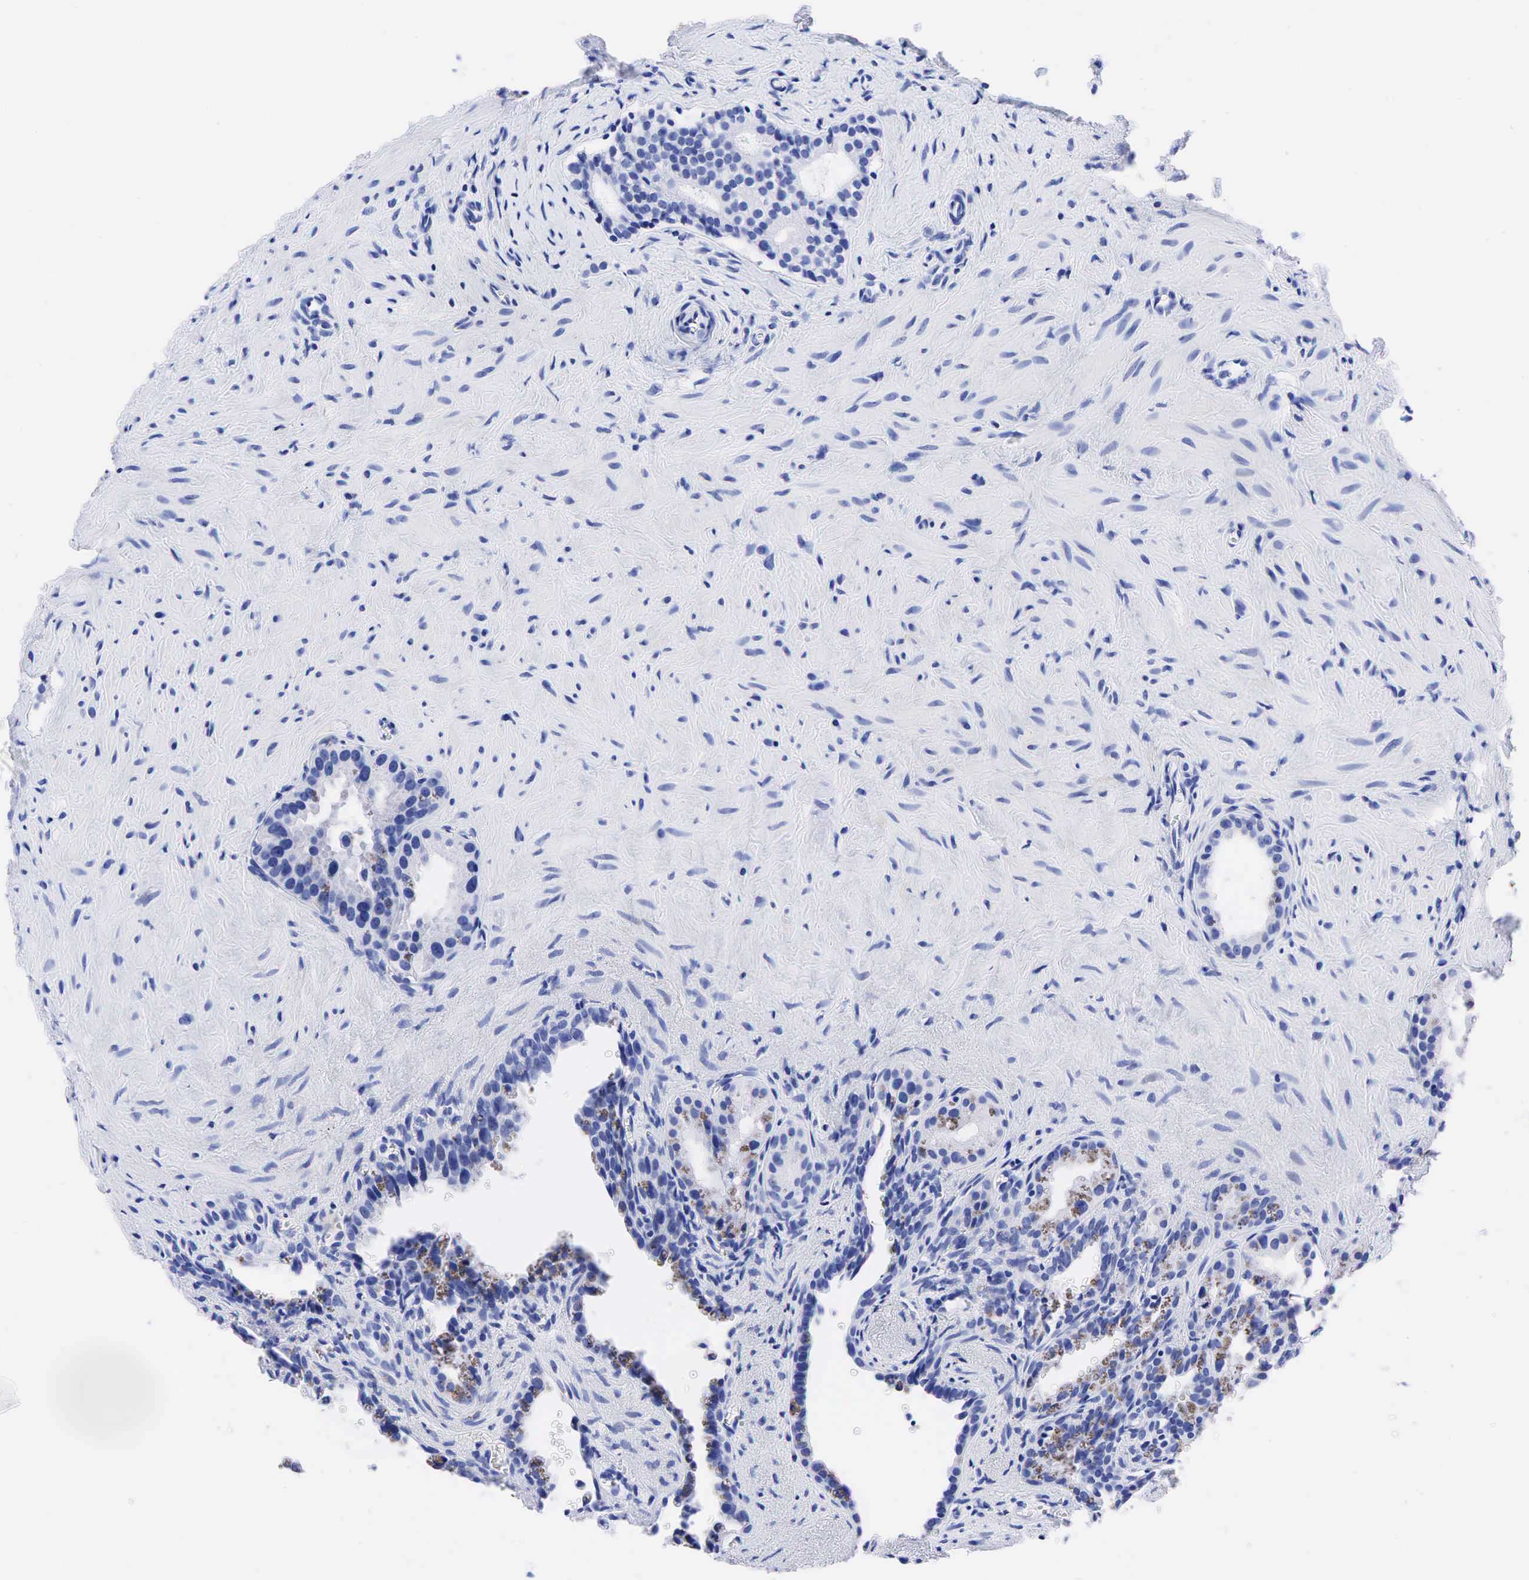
{"staining": {"intensity": "negative", "quantity": "none", "location": "none"}, "tissue": "seminal vesicle", "cell_type": "Glandular cells", "image_type": "normal", "snomed": [{"axis": "morphology", "description": "Normal tissue, NOS"}, {"axis": "topography", "description": "Seminal veicle"}], "caption": "DAB (3,3'-diaminobenzidine) immunohistochemical staining of unremarkable human seminal vesicle exhibits no significant staining in glandular cells. The staining is performed using DAB brown chromogen with nuclei counter-stained in using hematoxylin.", "gene": "CEACAM5", "patient": {"sex": "male", "age": 60}}